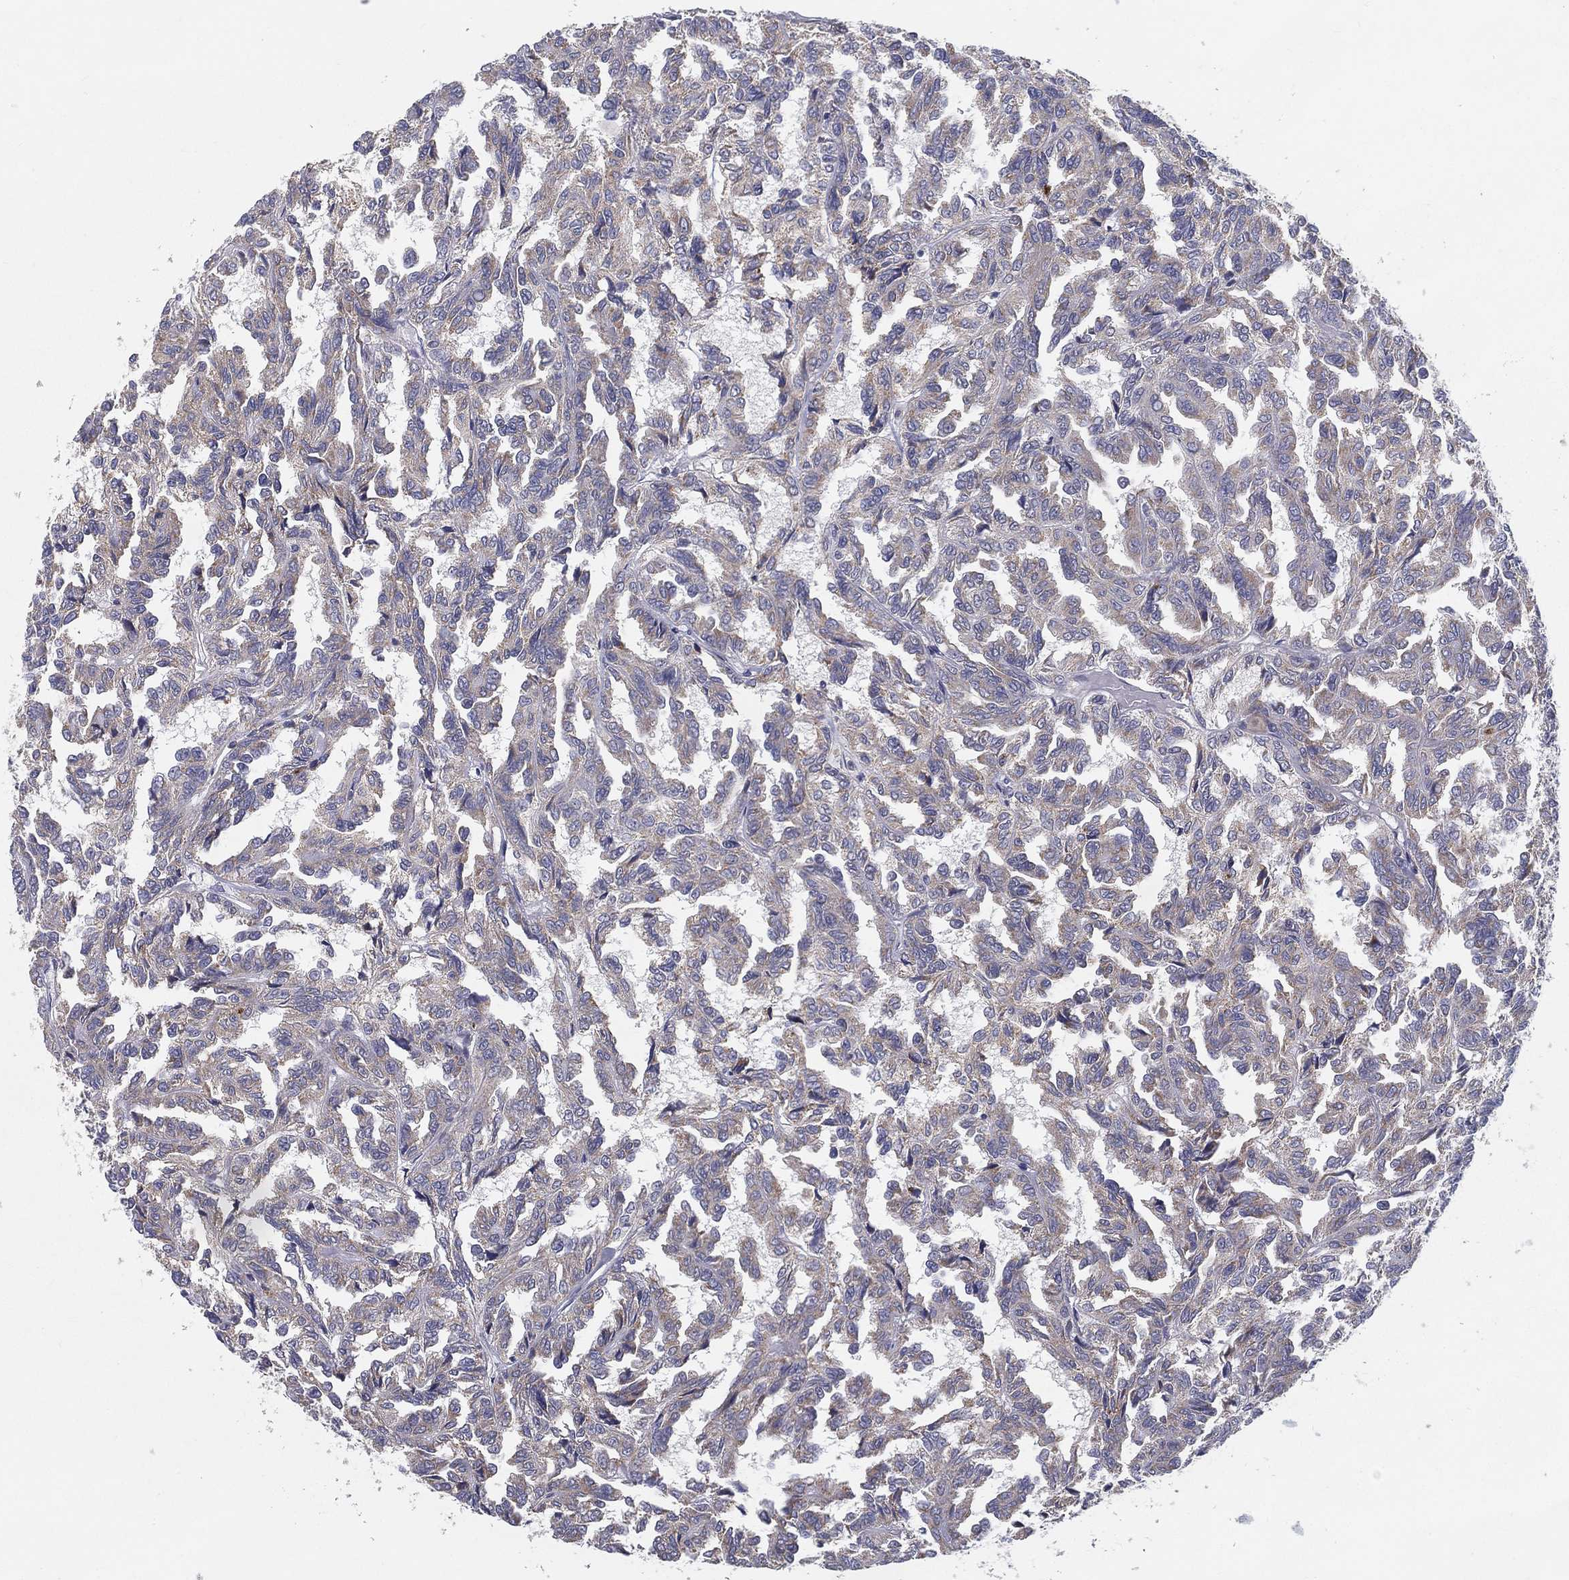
{"staining": {"intensity": "weak", "quantity": "25%-75%", "location": "cytoplasmic/membranous"}, "tissue": "renal cancer", "cell_type": "Tumor cells", "image_type": "cancer", "snomed": [{"axis": "morphology", "description": "Adenocarcinoma, NOS"}, {"axis": "topography", "description": "Kidney"}], "caption": "IHC image of renal cancer stained for a protein (brown), which shows low levels of weak cytoplasmic/membranous positivity in about 25%-75% of tumor cells.", "gene": "PCSK1", "patient": {"sex": "male", "age": 79}}